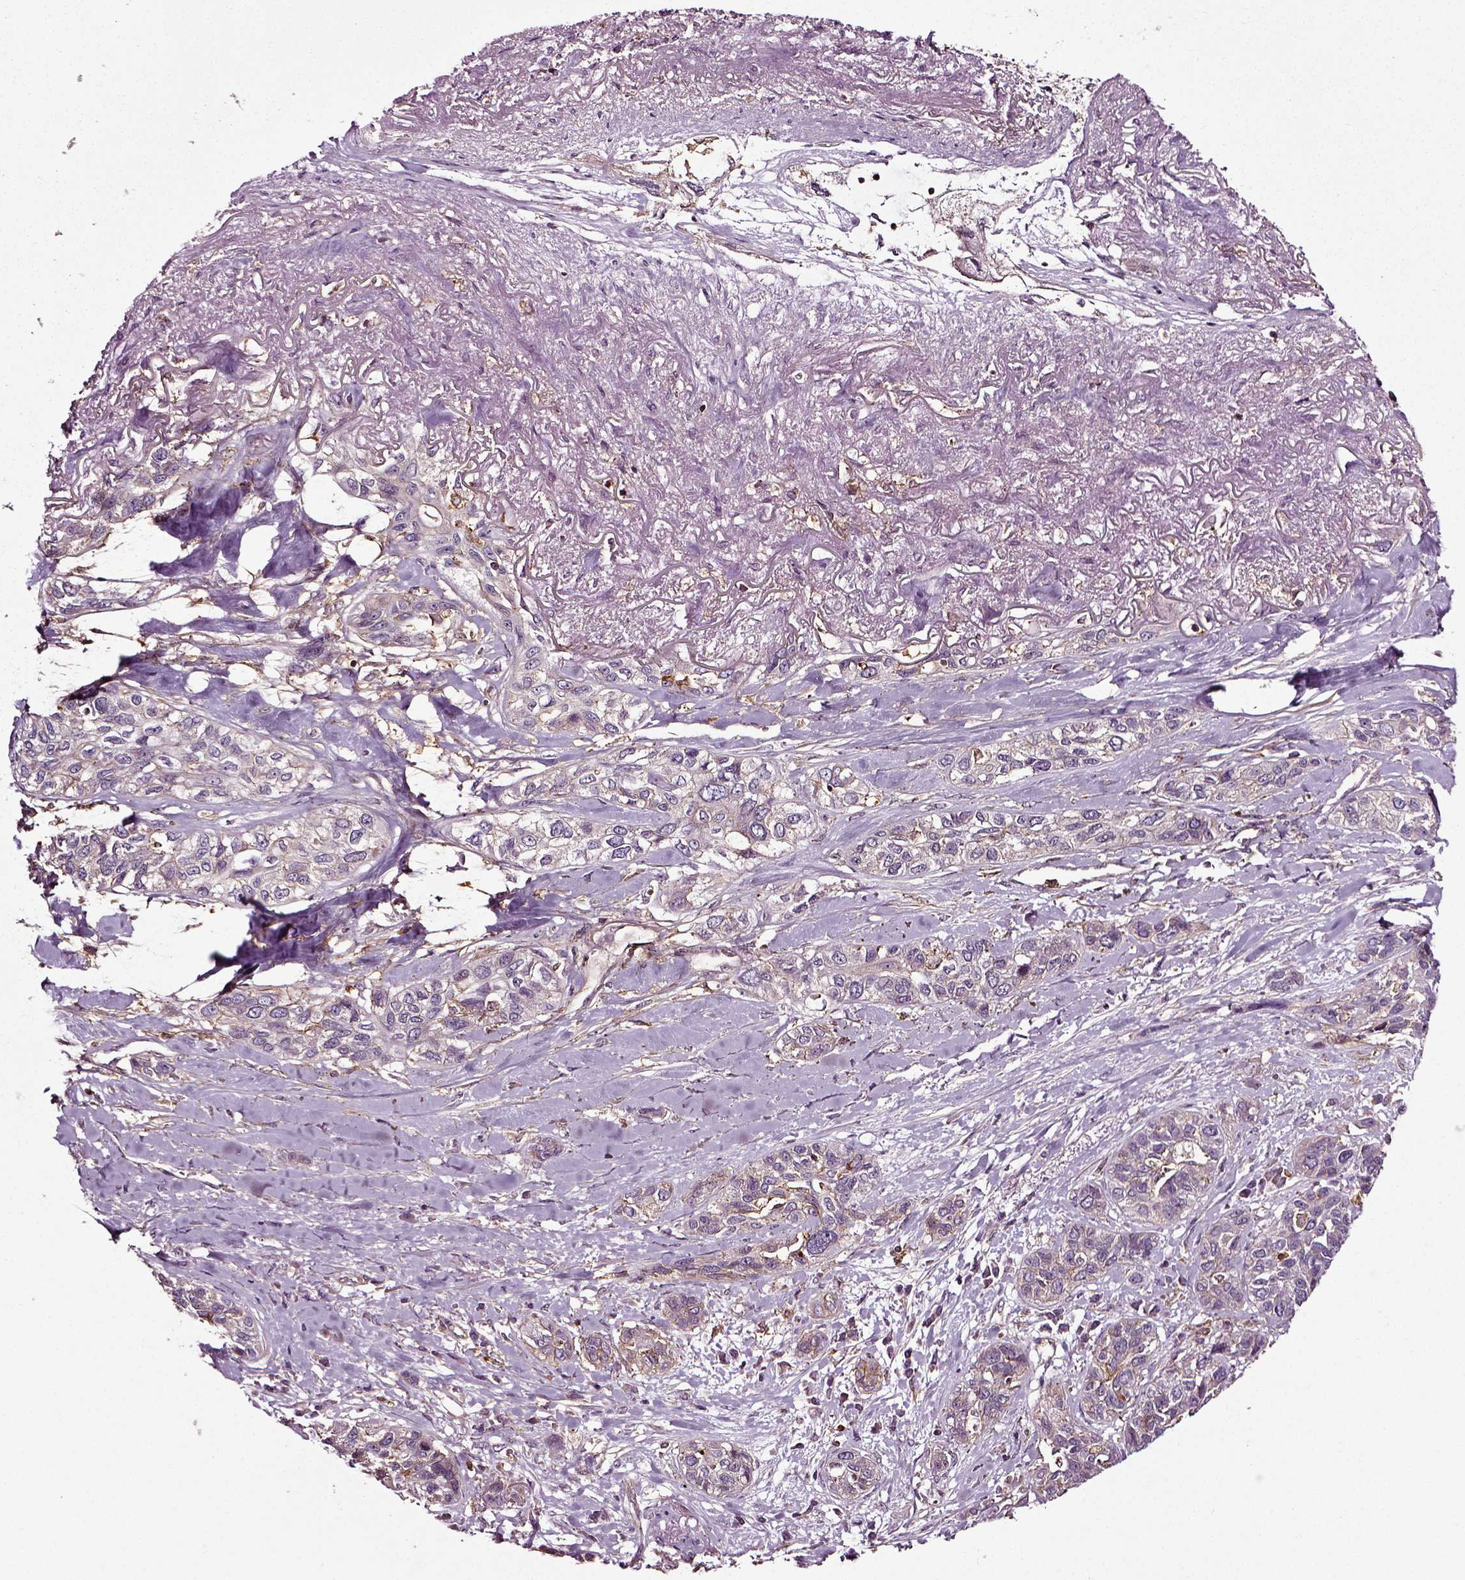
{"staining": {"intensity": "strong", "quantity": "<25%", "location": "cytoplasmic/membranous"}, "tissue": "lung cancer", "cell_type": "Tumor cells", "image_type": "cancer", "snomed": [{"axis": "morphology", "description": "Squamous cell carcinoma, NOS"}, {"axis": "topography", "description": "Lung"}], "caption": "Approximately <25% of tumor cells in lung cancer exhibit strong cytoplasmic/membranous protein expression as visualized by brown immunohistochemical staining.", "gene": "RHOF", "patient": {"sex": "female", "age": 70}}